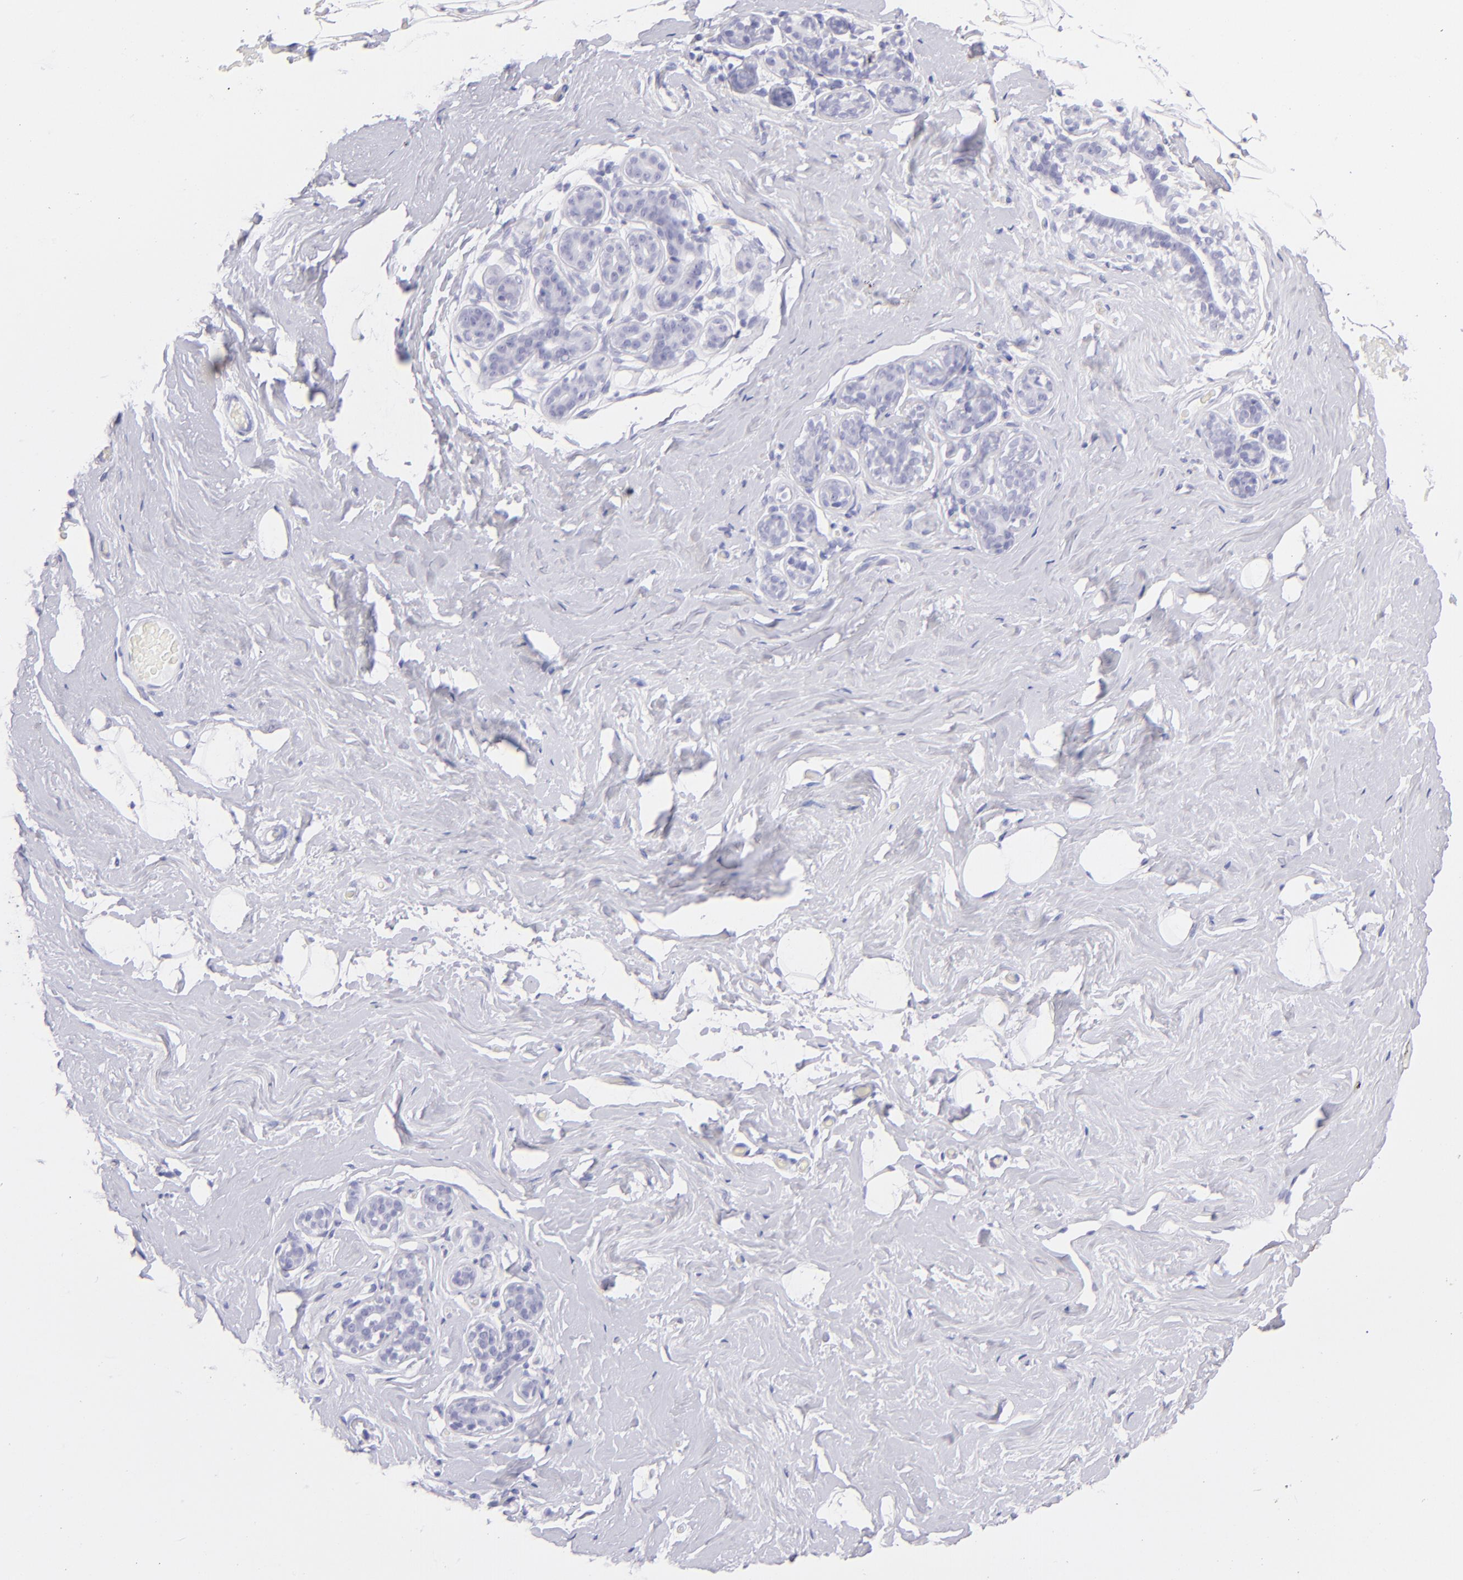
{"staining": {"intensity": "negative", "quantity": "none", "location": "none"}, "tissue": "breast", "cell_type": "Adipocytes", "image_type": "normal", "snomed": [{"axis": "morphology", "description": "Normal tissue, NOS"}, {"axis": "topography", "description": "Breast"}, {"axis": "topography", "description": "Soft tissue"}], "caption": "A high-resolution micrograph shows immunohistochemistry staining of normal breast, which displays no significant staining in adipocytes.", "gene": "CD72", "patient": {"sex": "female", "age": 75}}